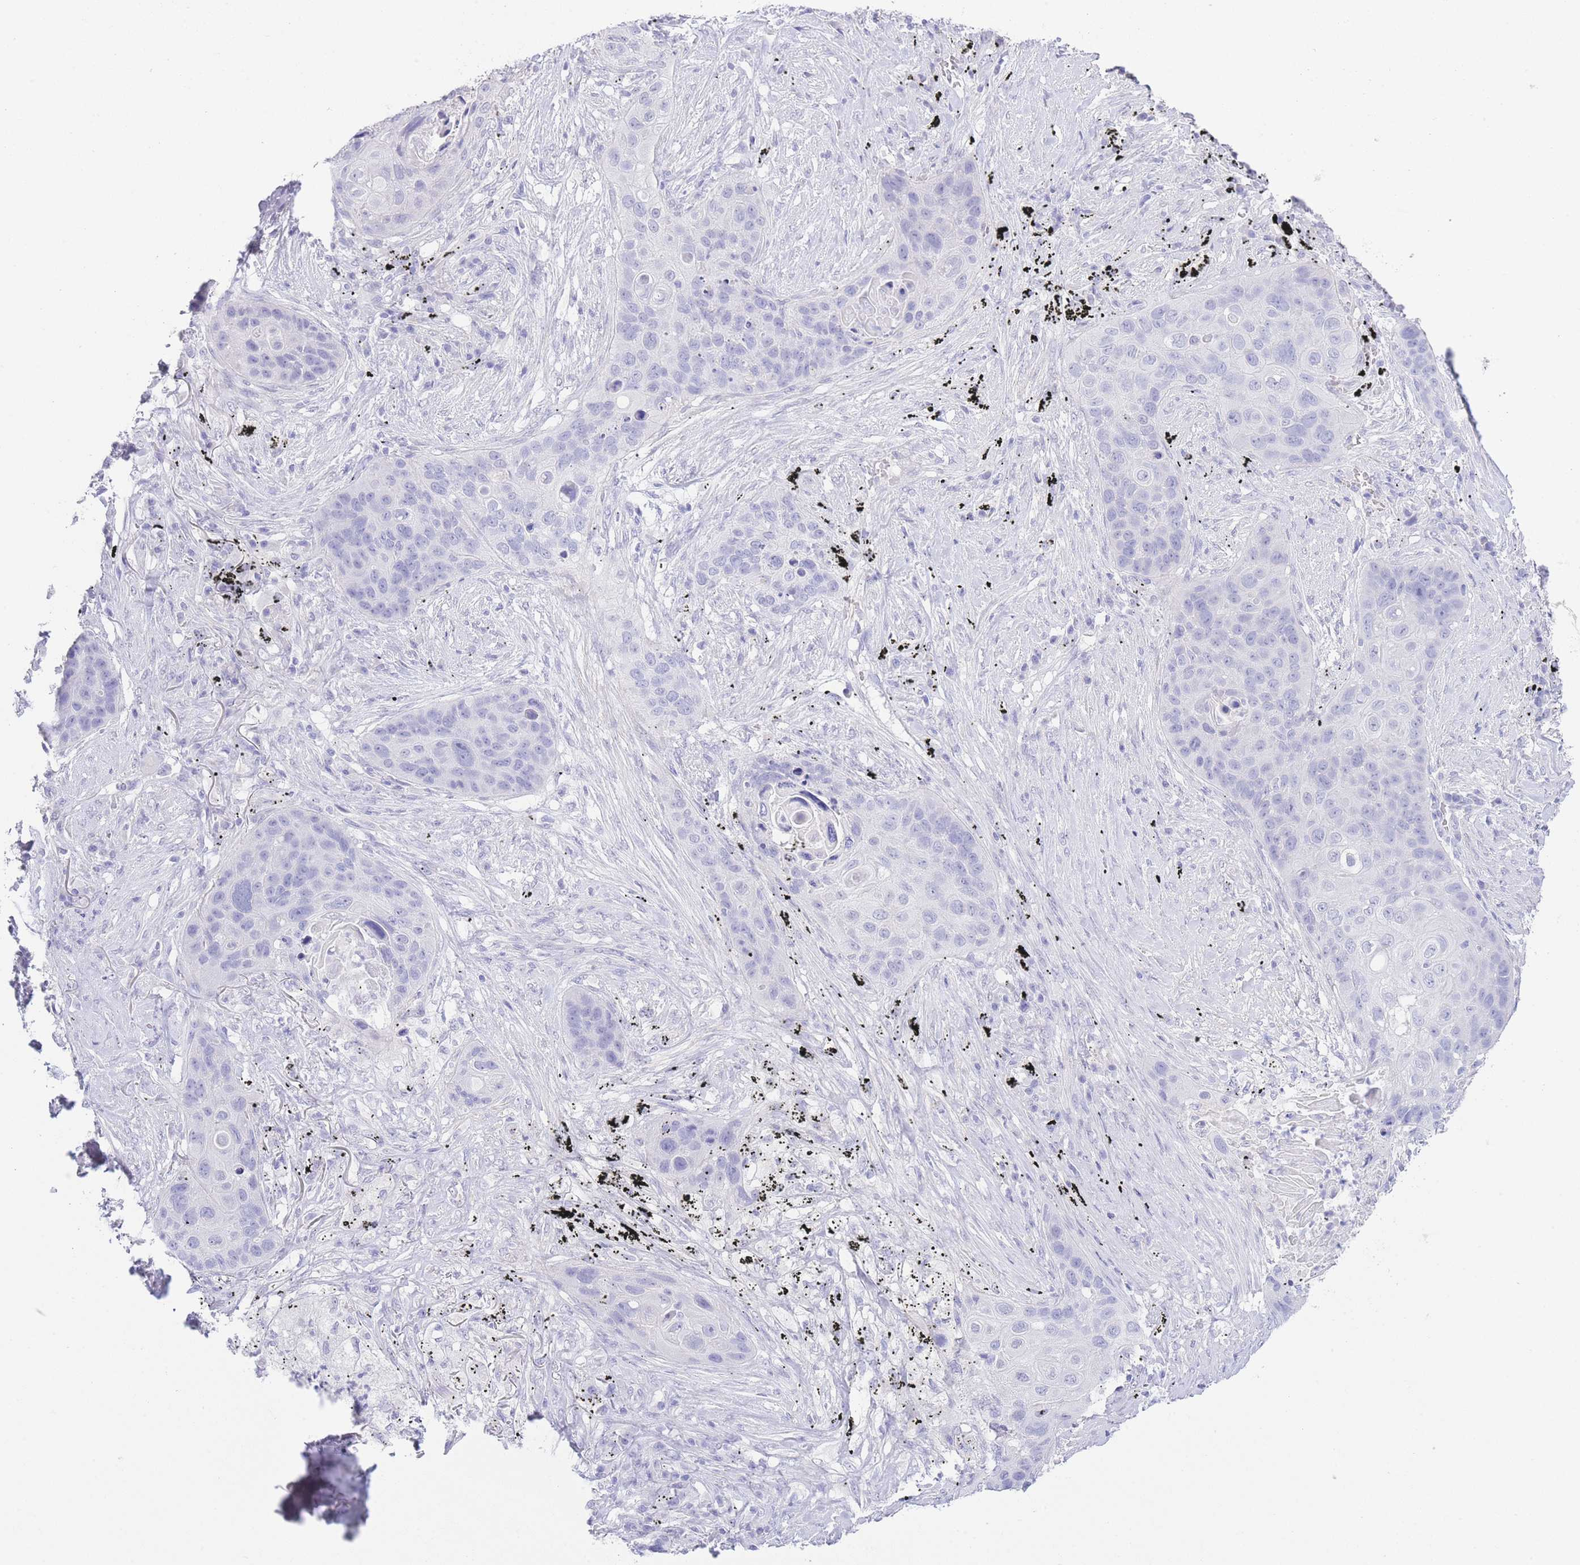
{"staining": {"intensity": "negative", "quantity": "none", "location": "none"}, "tissue": "lung cancer", "cell_type": "Tumor cells", "image_type": "cancer", "snomed": [{"axis": "morphology", "description": "Squamous cell carcinoma, NOS"}, {"axis": "topography", "description": "Lung"}], "caption": "A high-resolution photomicrograph shows immunohistochemistry staining of lung squamous cell carcinoma, which displays no significant staining in tumor cells.", "gene": "PKLR", "patient": {"sex": "female", "age": 63}}